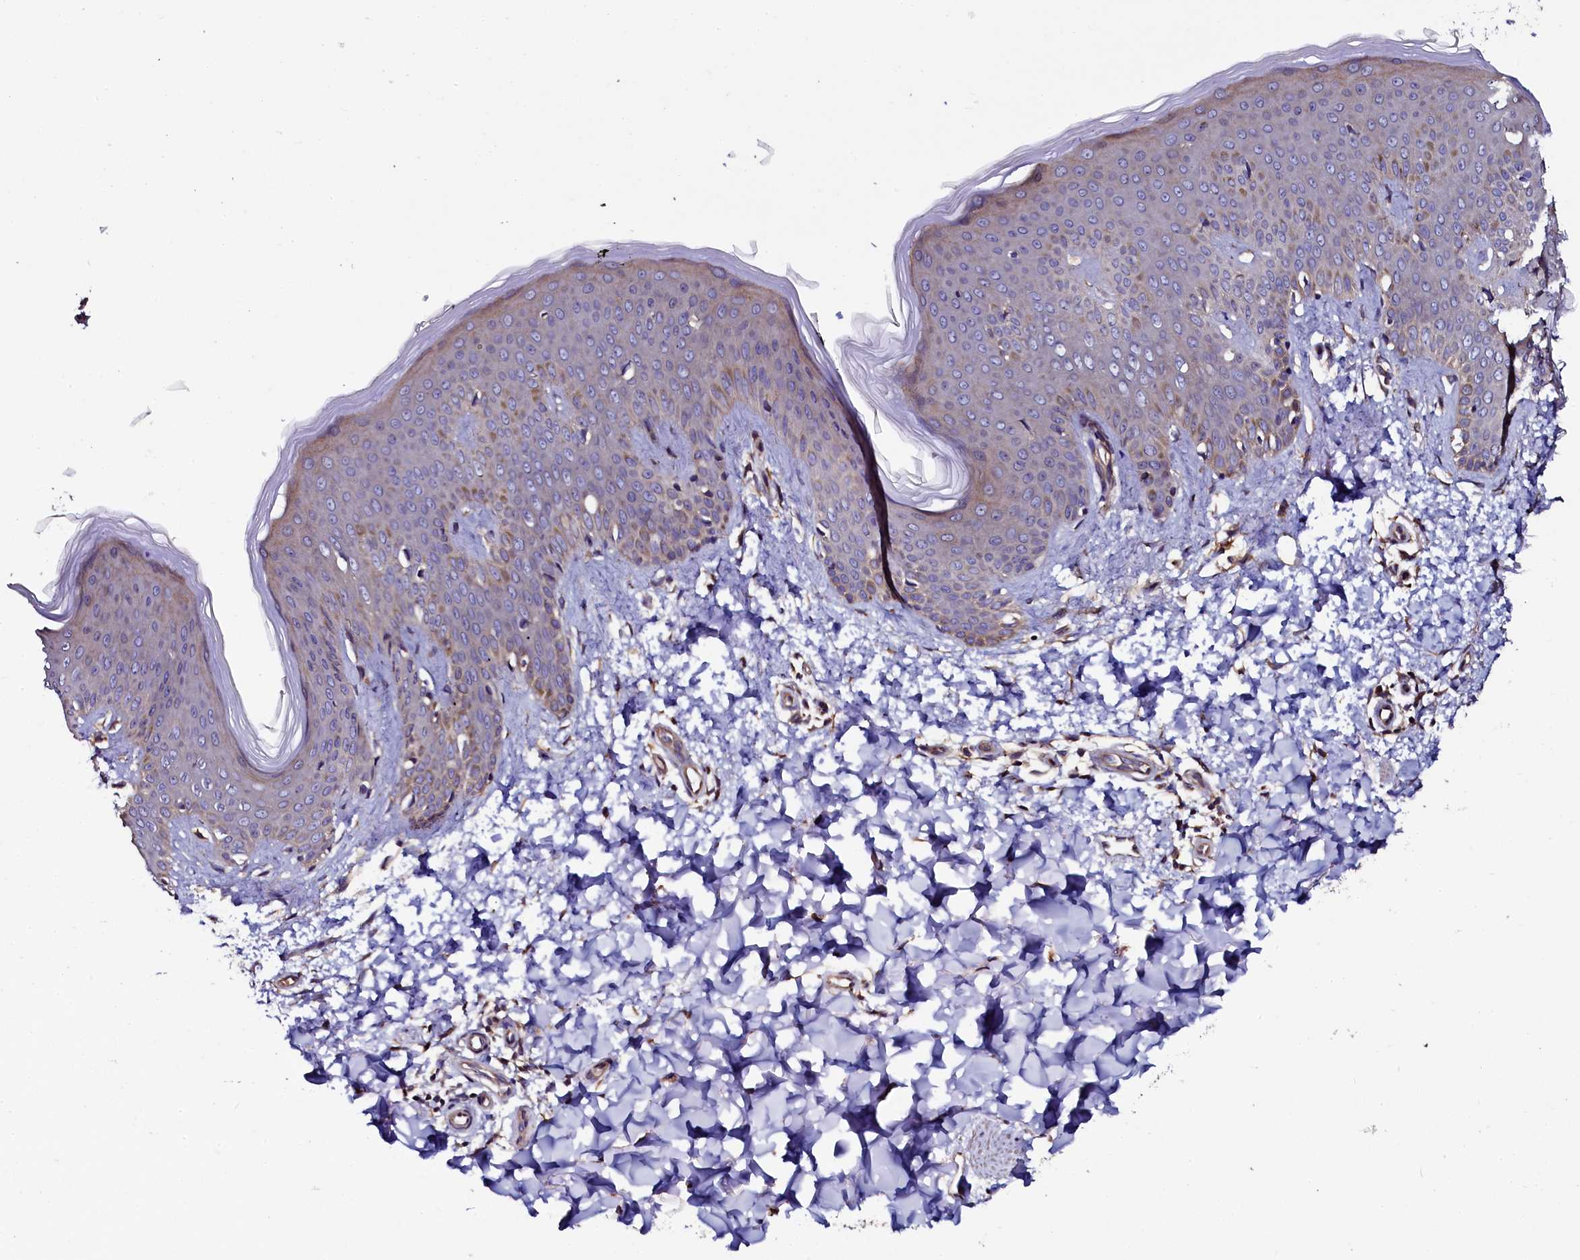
{"staining": {"intensity": "strong", "quantity": ">75%", "location": "cytoplasmic/membranous"}, "tissue": "skin", "cell_type": "Fibroblasts", "image_type": "normal", "snomed": [{"axis": "morphology", "description": "Normal tissue, NOS"}, {"axis": "topography", "description": "Skin"}], "caption": "This is an image of immunohistochemistry (IHC) staining of benign skin, which shows strong expression in the cytoplasmic/membranous of fibroblasts.", "gene": "APPL2", "patient": {"sex": "male", "age": 36}}